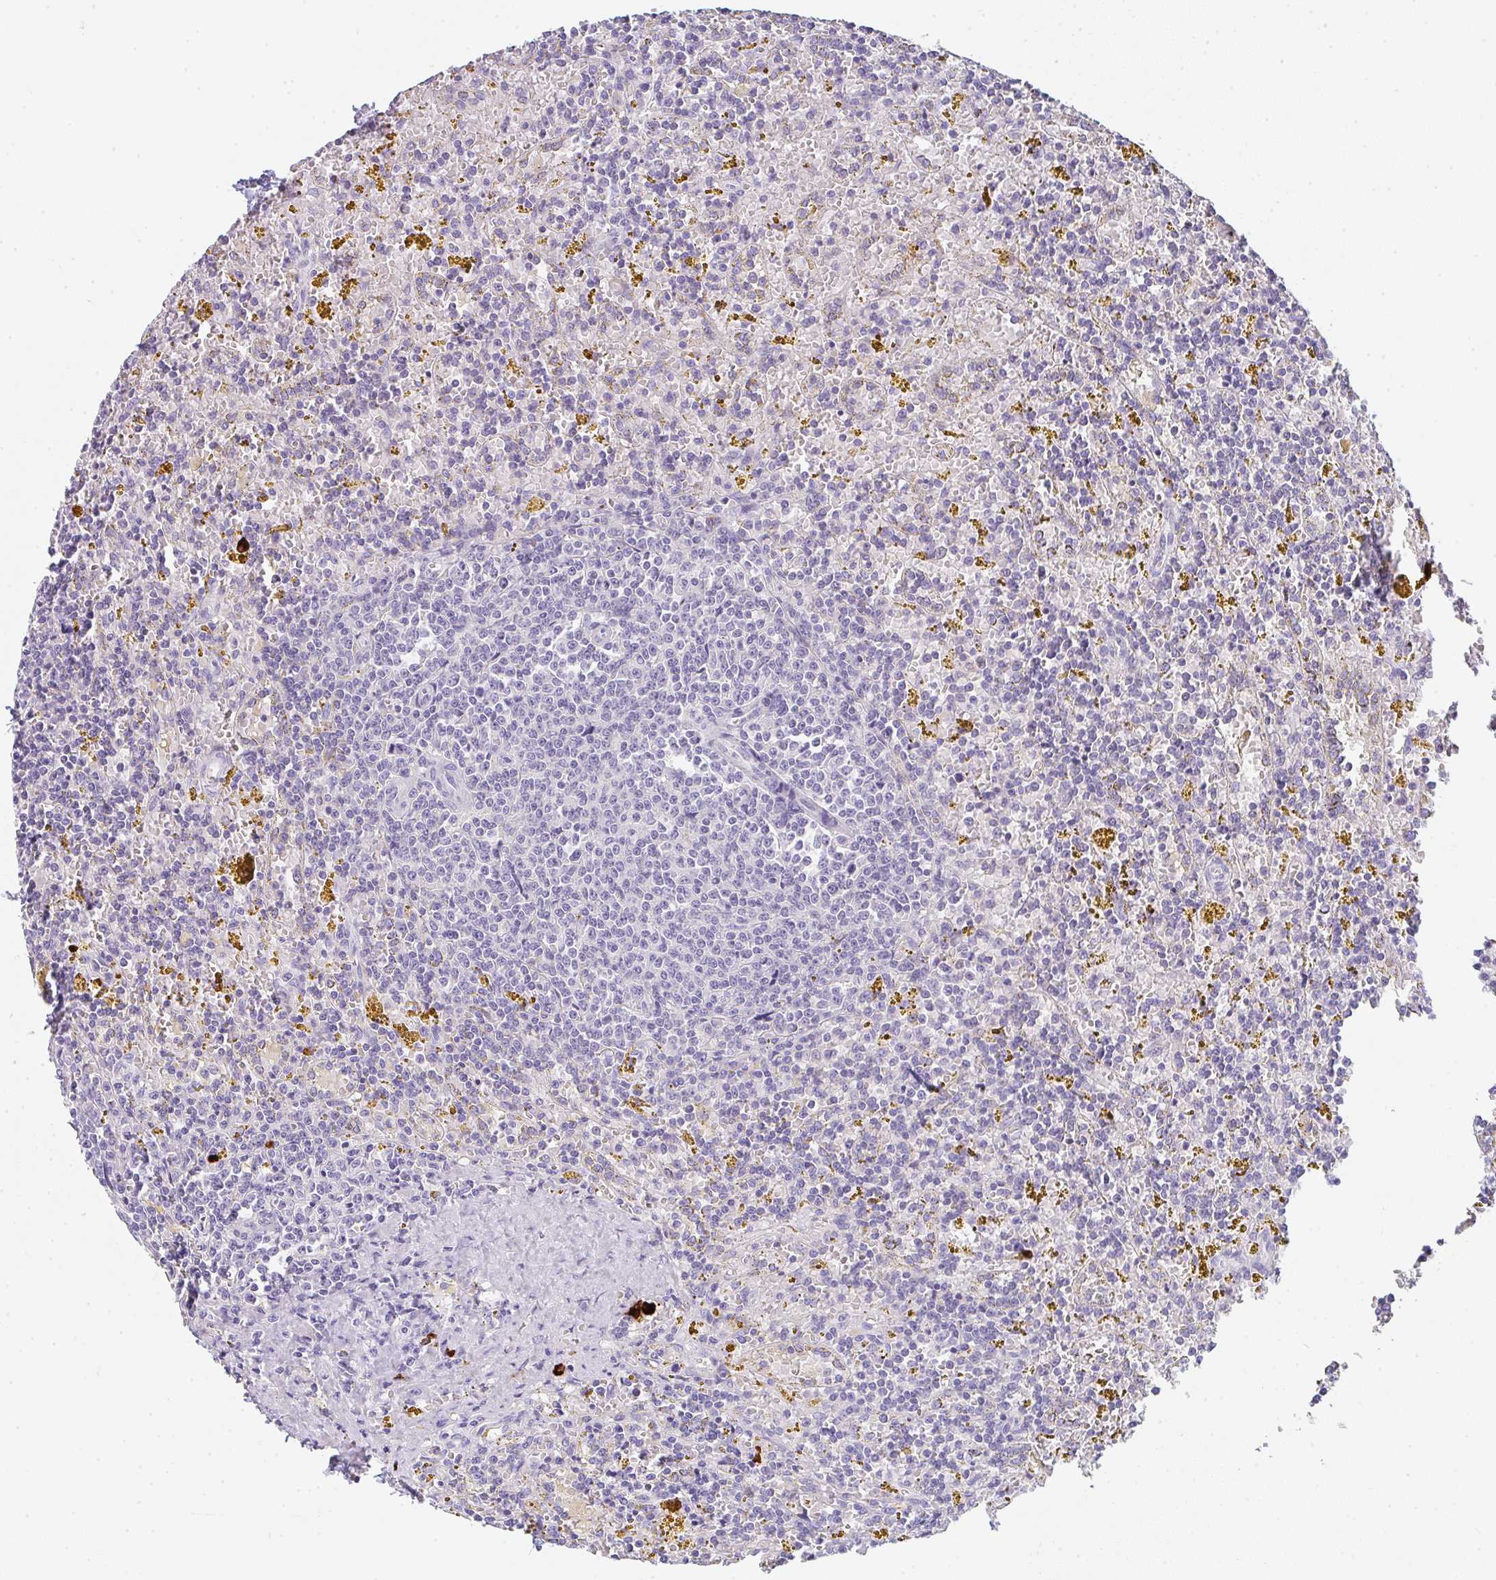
{"staining": {"intensity": "negative", "quantity": "none", "location": "none"}, "tissue": "lymphoma", "cell_type": "Tumor cells", "image_type": "cancer", "snomed": [{"axis": "morphology", "description": "Malignant lymphoma, non-Hodgkin's type, Low grade"}, {"axis": "topography", "description": "Spleen"}, {"axis": "topography", "description": "Lymph node"}], "caption": "This is an immunohistochemistry (IHC) photomicrograph of human lymphoma. There is no expression in tumor cells.", "gene": "CACNA1S", "patient": {"sex": "female", "age": 66}}